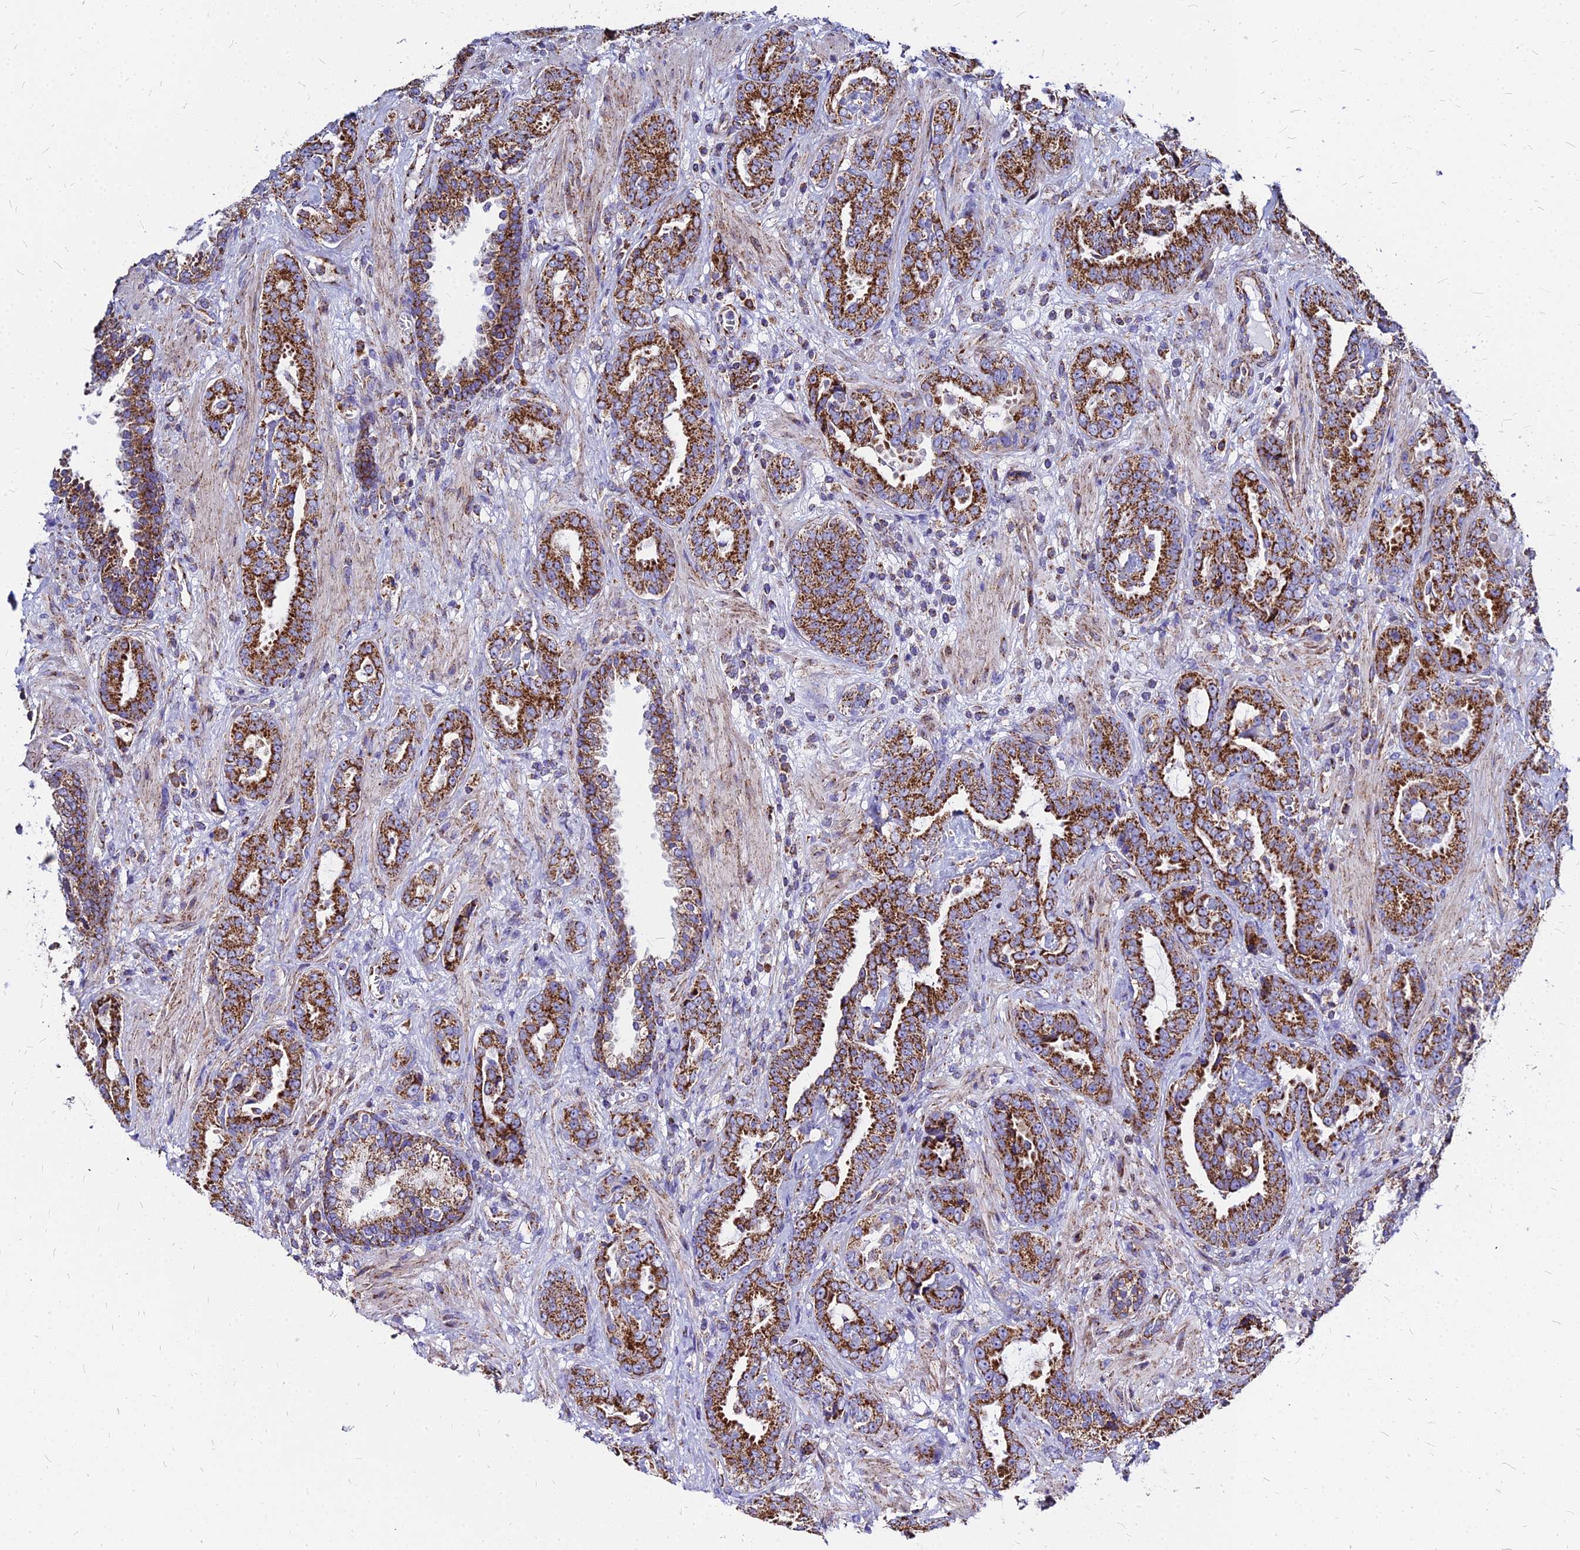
{"staining": {"intensity": "strong", "quantity": ">75%", "location": "cytoplasmic/membranous"}, "tissue": "prostate cancer", "cell_type": "Tumor cells", "image_type": "cancer", "snomed": [{"axis": "morphology", "description": "Adenocarcinoma, High grade"}, {"axis": "topography", "description": "Prostate"}], "caption": "Human prostate high-grade adenocarcinoma stained with a brown dye reveals strong cytoplasmic/membranous positive staining in about >75% of tumor cells.", "gene": "DLD", "patient": {"sex": "male", "age": 71}}